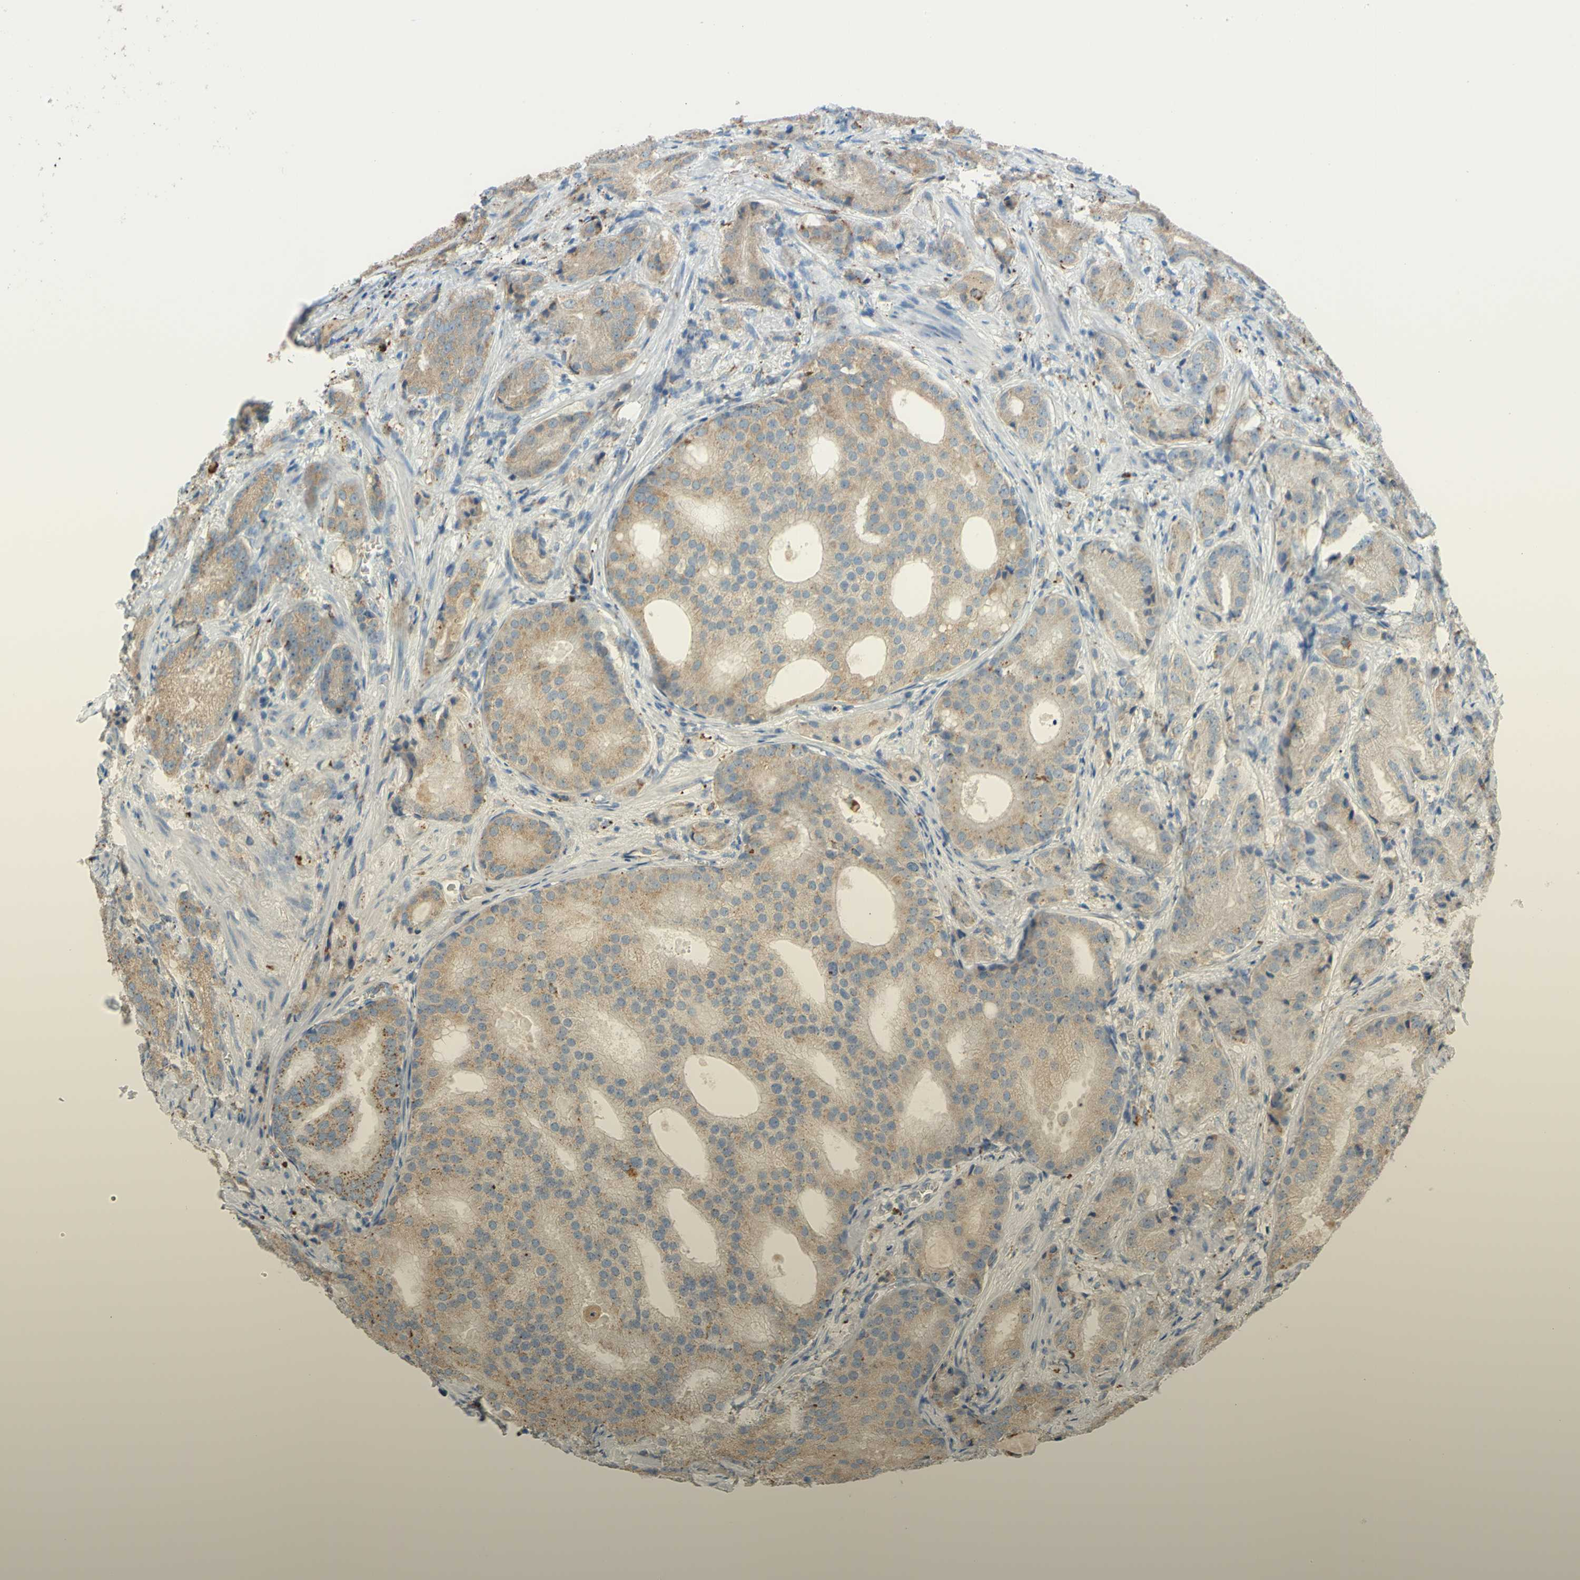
{"staining": {"intensity": "moderate", "quantity": ">75%", "location": "cytoplasmic/membranous"}, "tissue": "prostate cancer", "cell_type": "Tumor cells", "image_type": "cancer", "snomed": [{"axis": "morphology", "description": "Adenocarcinoma, High grade"}, {"axis": "topography", "description": "Prostate"}], "caption": "A medium amount of moderate cytoplasmic/membranous staining is seen in about >75% of tumor cells in adenocarcinoma (high-grade) (prostate) tissue.", "gene": "CTSD", "patient": {"sex": "male", "age": 64}}